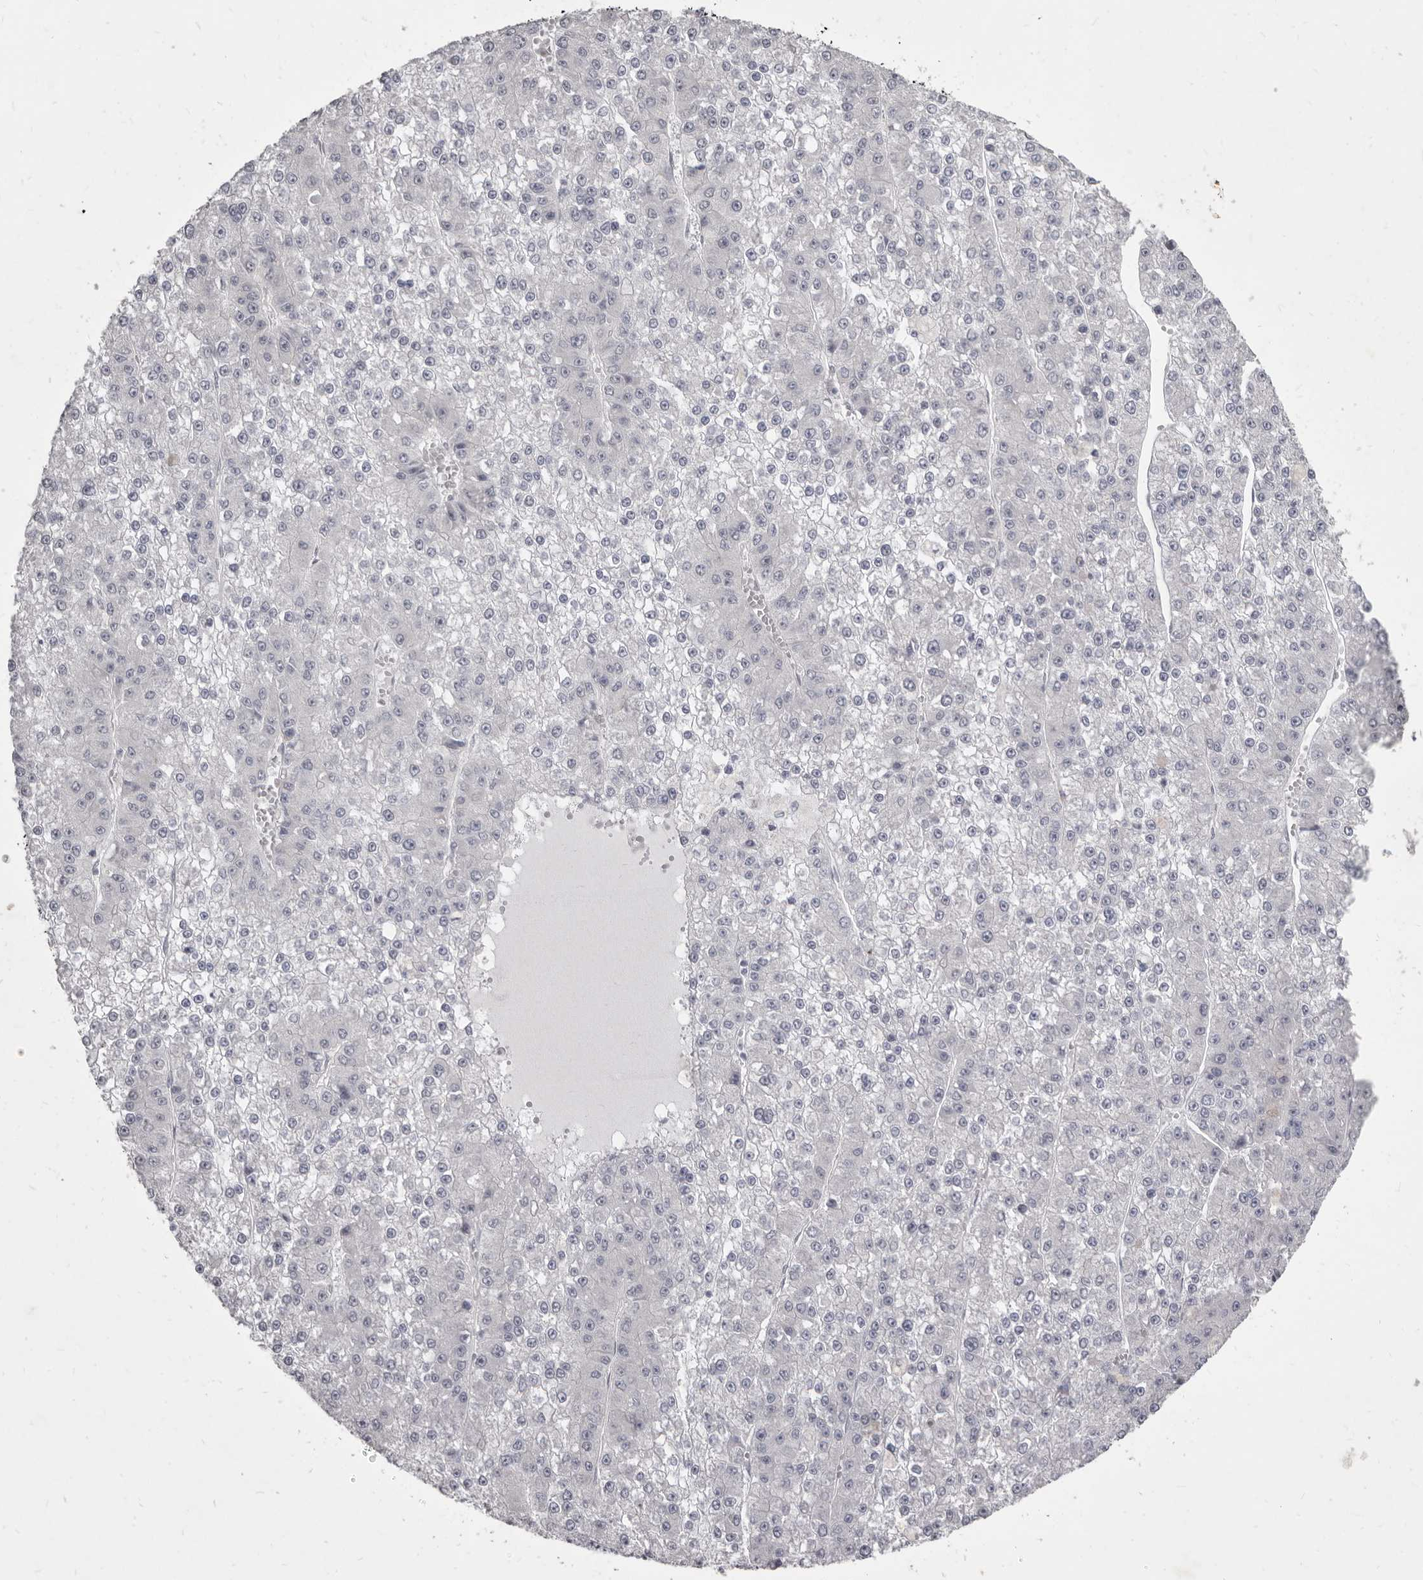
{"staining": {"intensity": "negative", "quantity": "none", "location": "none"}, "tissue": "liver cancer", "cell_type": "Tumor cells", "image_type": "cancer", "snomed": [{"axis": "morphology", "description": "Carcinoma, Hepatocellular, NOS"}, {"axis": "topography", "description": "Liver"}], "caption": "A histopathology image of human hepatocellular carcinoma (liver) is negative for staining in tumor cells. The staining was performed using DAB to visualize the protein expression in brown, while the nuclei were stained in blue with hematoxylin (Magnification: 20x).", "gene": "GSK3B", "patient": {"sex": "female", "age": 73}}